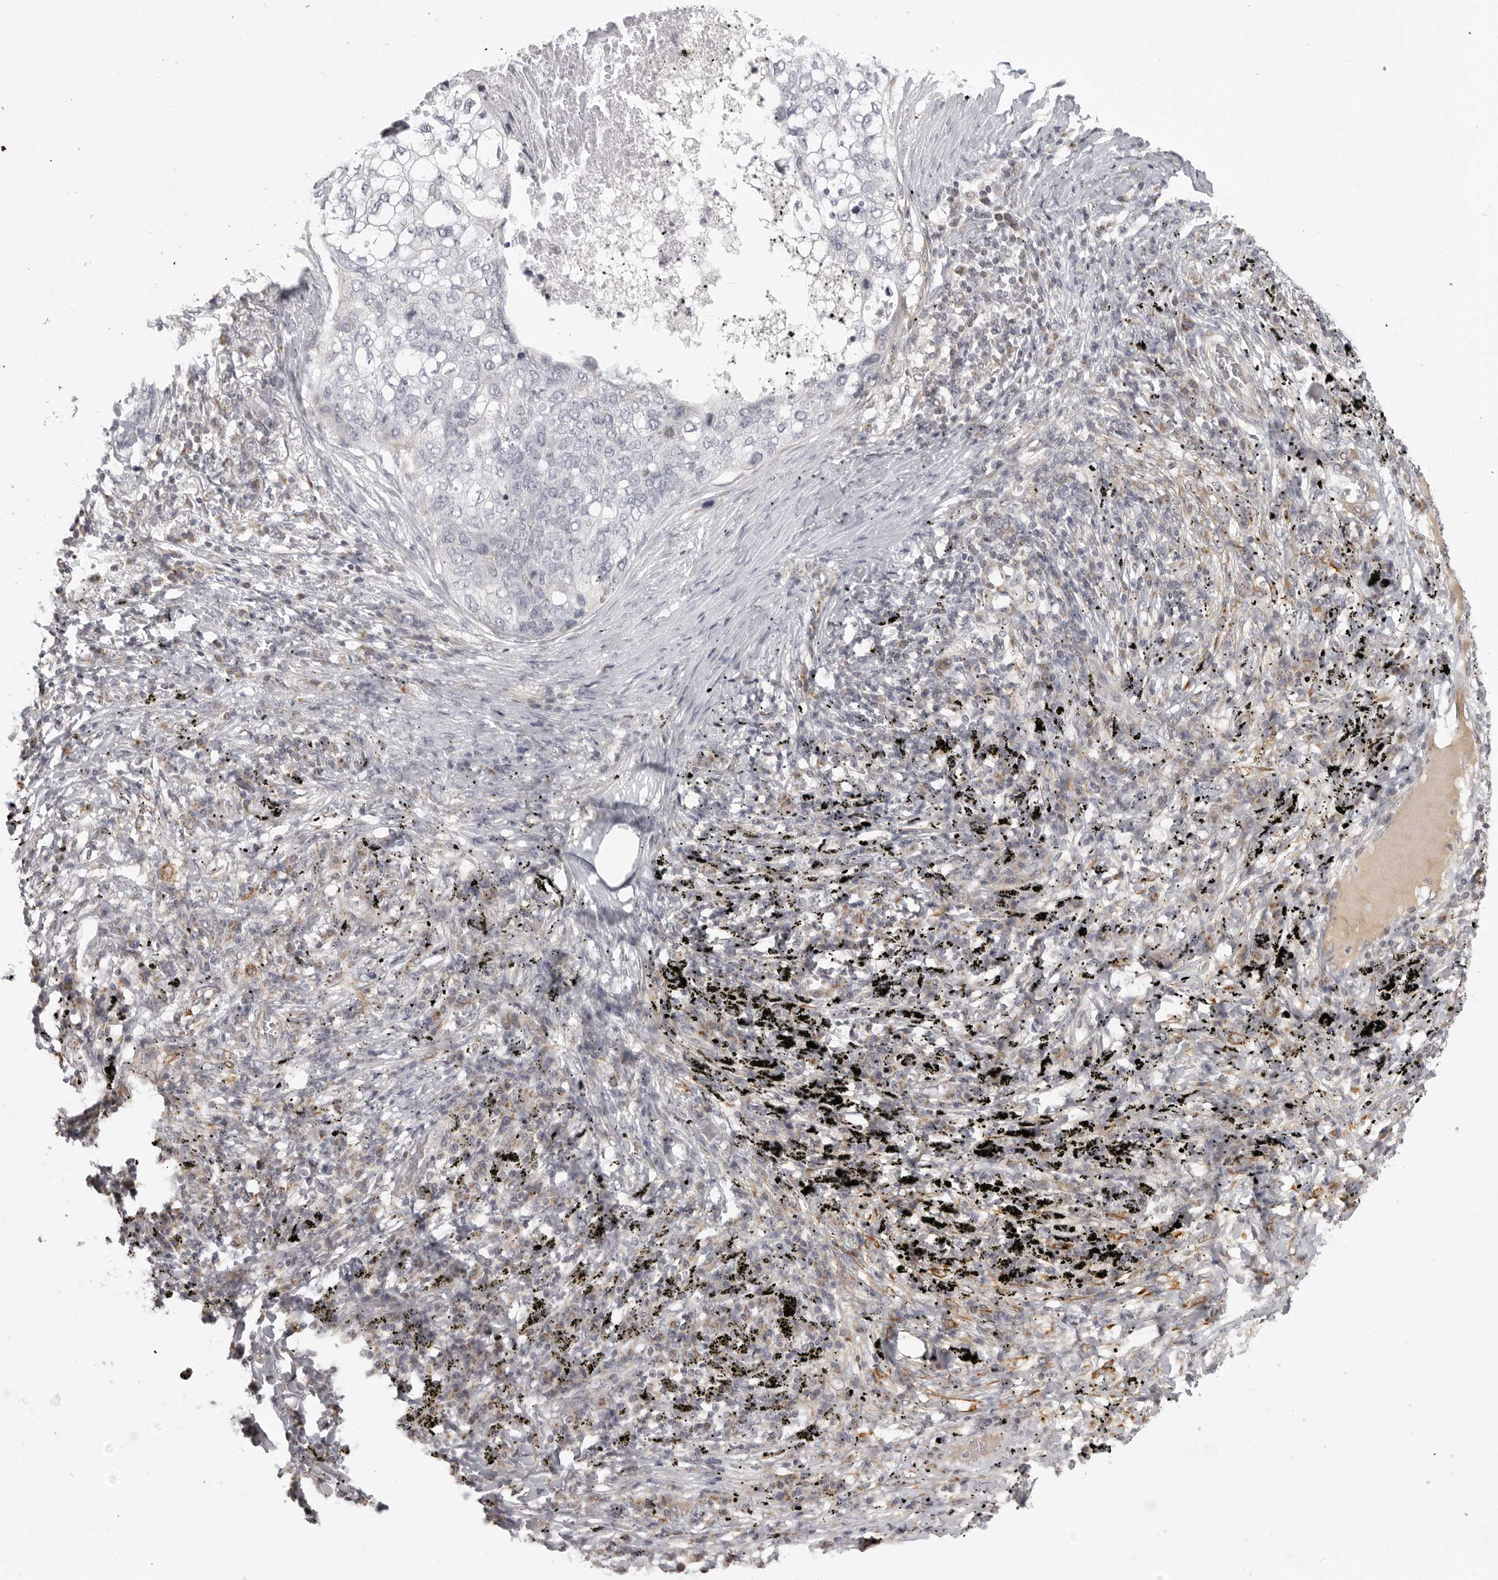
{"staining": {"intensity": "negative", "quantity": "none", "location": "none"}, "tissue": "lung cancer", "cell_type": "Tumor cells", "image_type": "cancer", "snomed": [{"axis": "morphology", "description": "Squamous cell carcinoma, NOS"}, {"axis": "topography", "description": "Lung"}], "caption": "The photomicrograph reveals no significant positivity in tumor cells of lung cancer (squamous cell carcinoma).", "gene": "MAP7D1", "patient": {"sex": "female", "age": 63}}